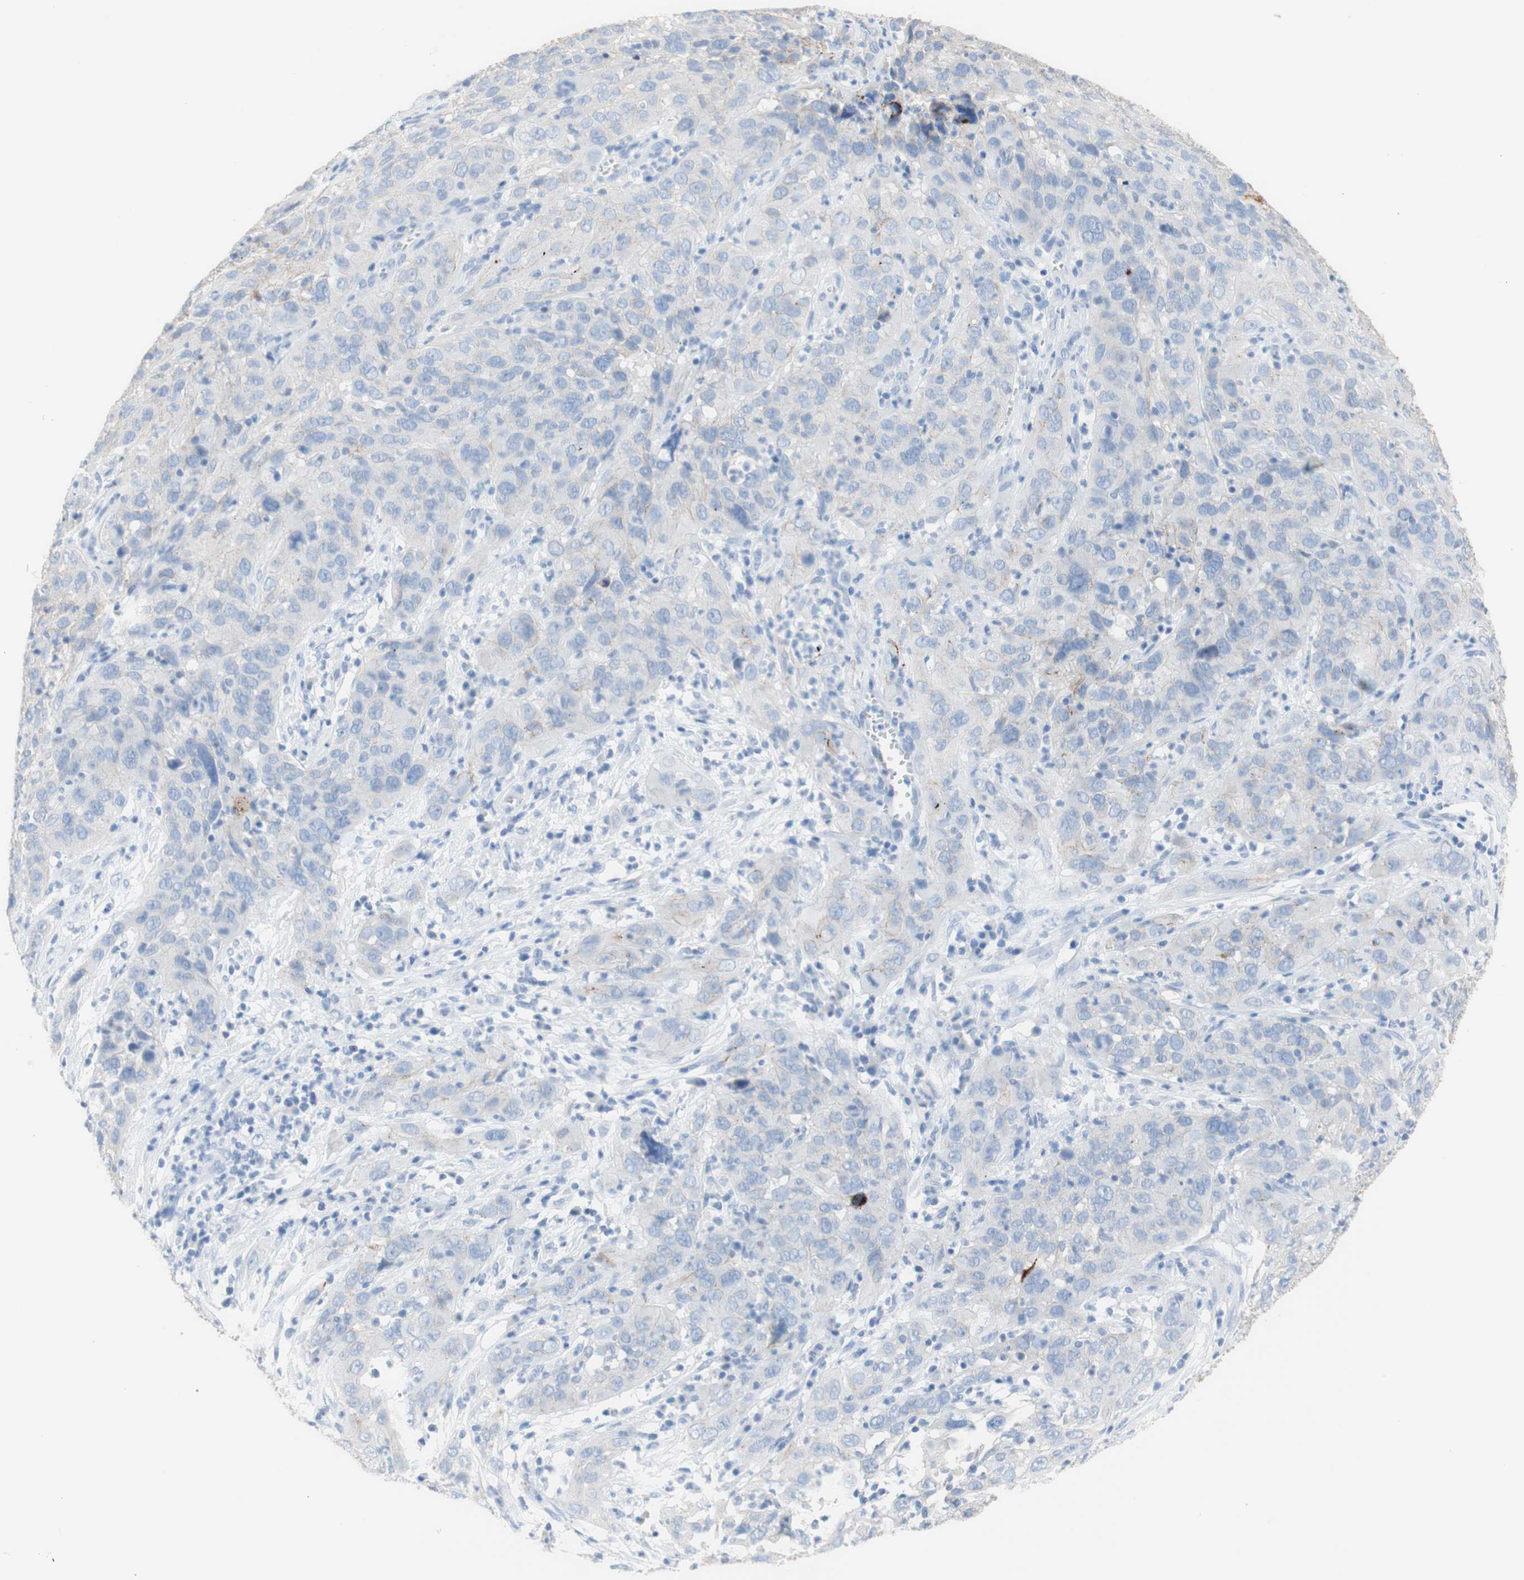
{"staining": {"intensity": "weak", "quantity": "<25%", "location": "cytoplasmic/membranous"}, "tissue": "cervical cancer", "cell_type": "Tumor cells", "image_type": "cancer", "snomed": [{"axis": "morphology", "description": "Squamous cell carcinoma, NOS"}, {"axis": "topography", "description": "Cervix"}], "caption": "High magnification brightfield microscopy of cervical squamous cell carcinoma stained with DAB (3,3'-diaminobenzidine) (brown) and counterstained with hematoxylin (blue): tumor cells show no significant positivity.", "gene": "DSC2", "patient": {"sex": "female", "age": 32}}